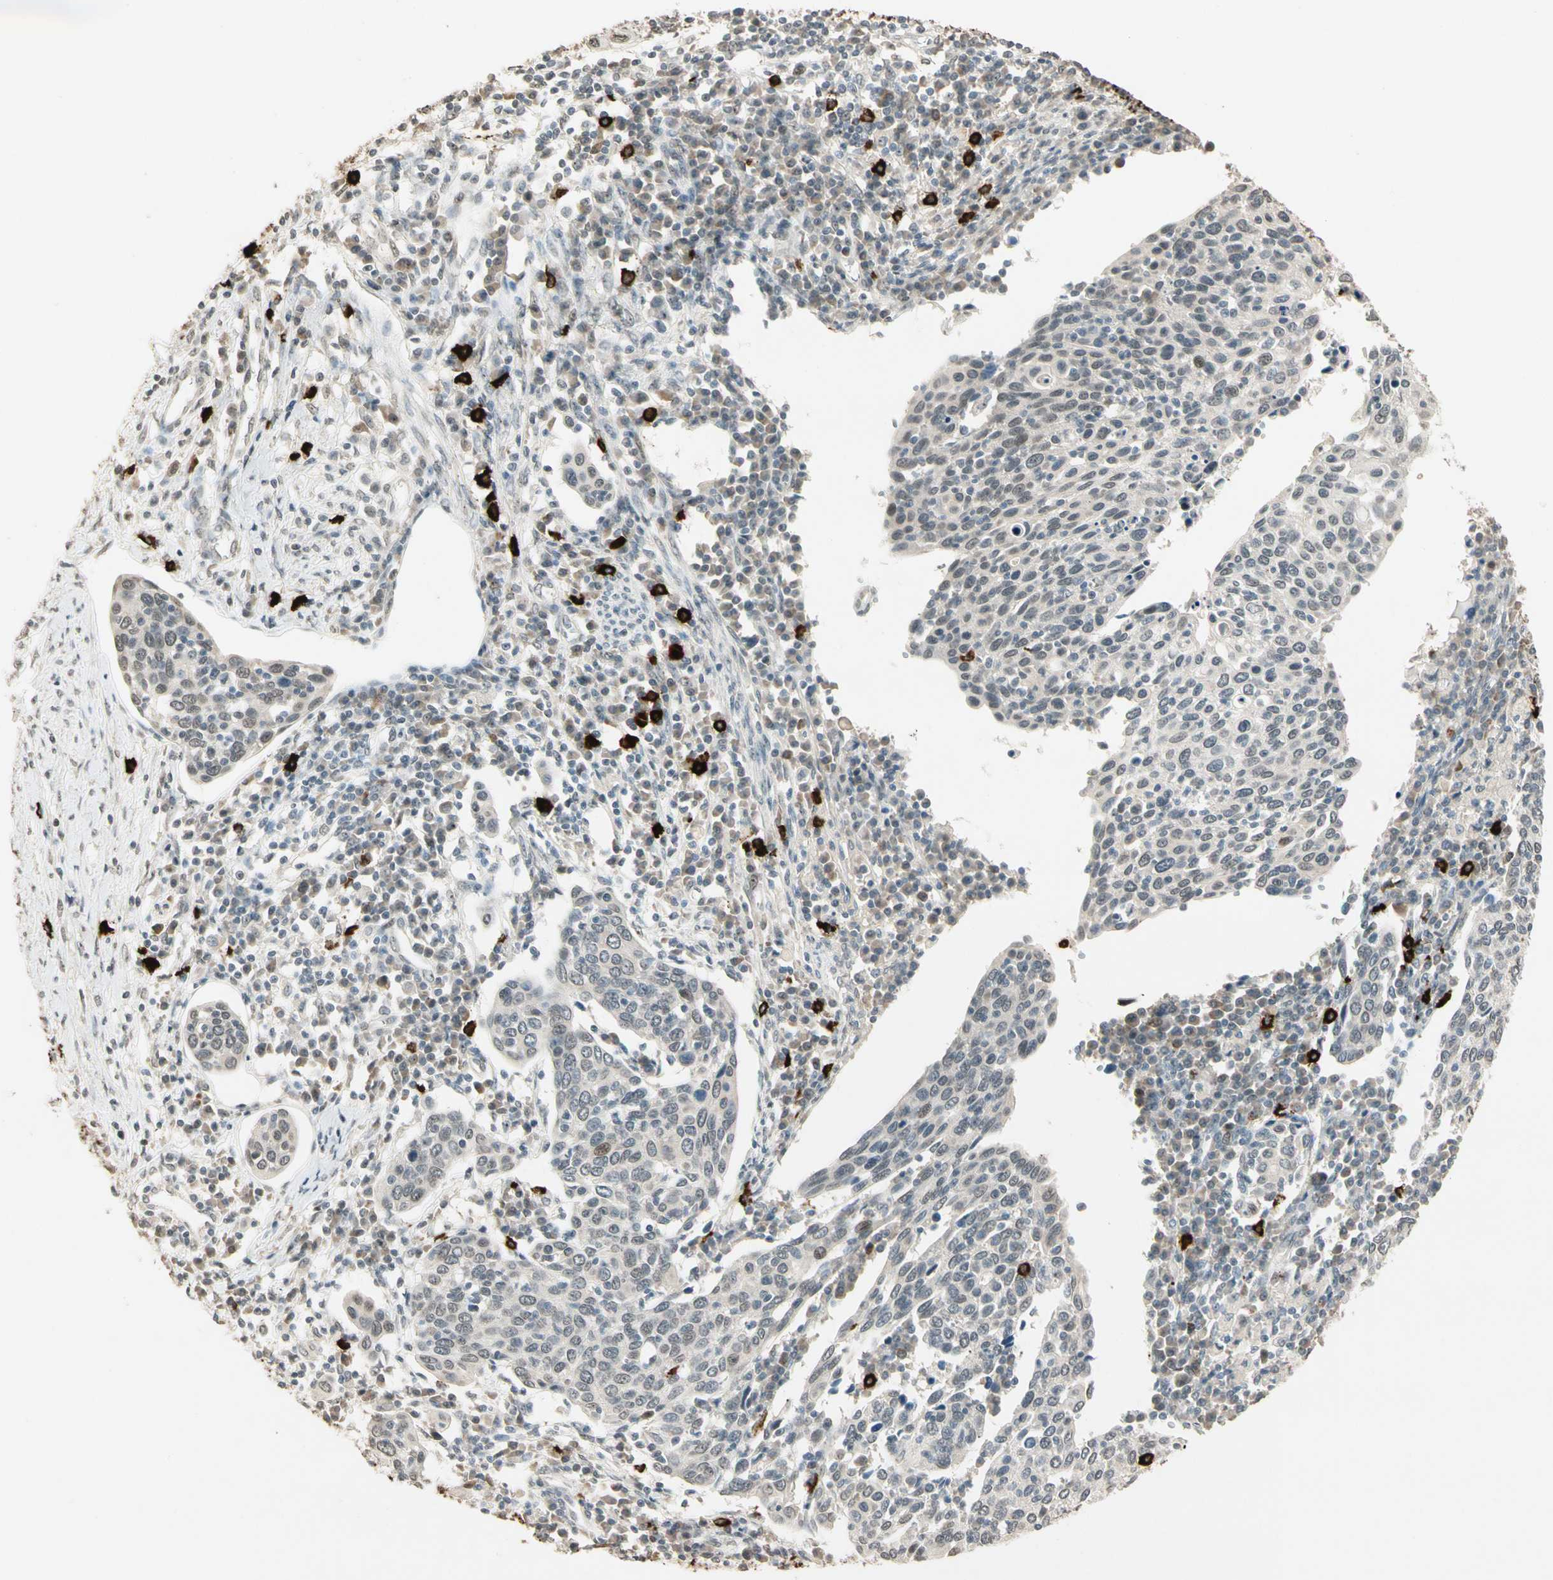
{"staining": {"intensity": "weak", "quantity": "25%-75%", "location": "nuclear"}, "tissue": "cervical cancer", "cell_type": "Tumor cells", "image_type": "cancer", "snomed": [{"axis": "morphology", "description": "Squamous cell carcinoma, NOS"}, {"axis": "topography", "description": "Cervix"}], "caption": "This is a micrograph of immunohistochemistry staining of cervical cancer (squamous cell carcinoma), which shows weak staining in the nuclear of tumor cells.", "gene": "ETV4", "patient": {"sex": "female", "age": 40}}